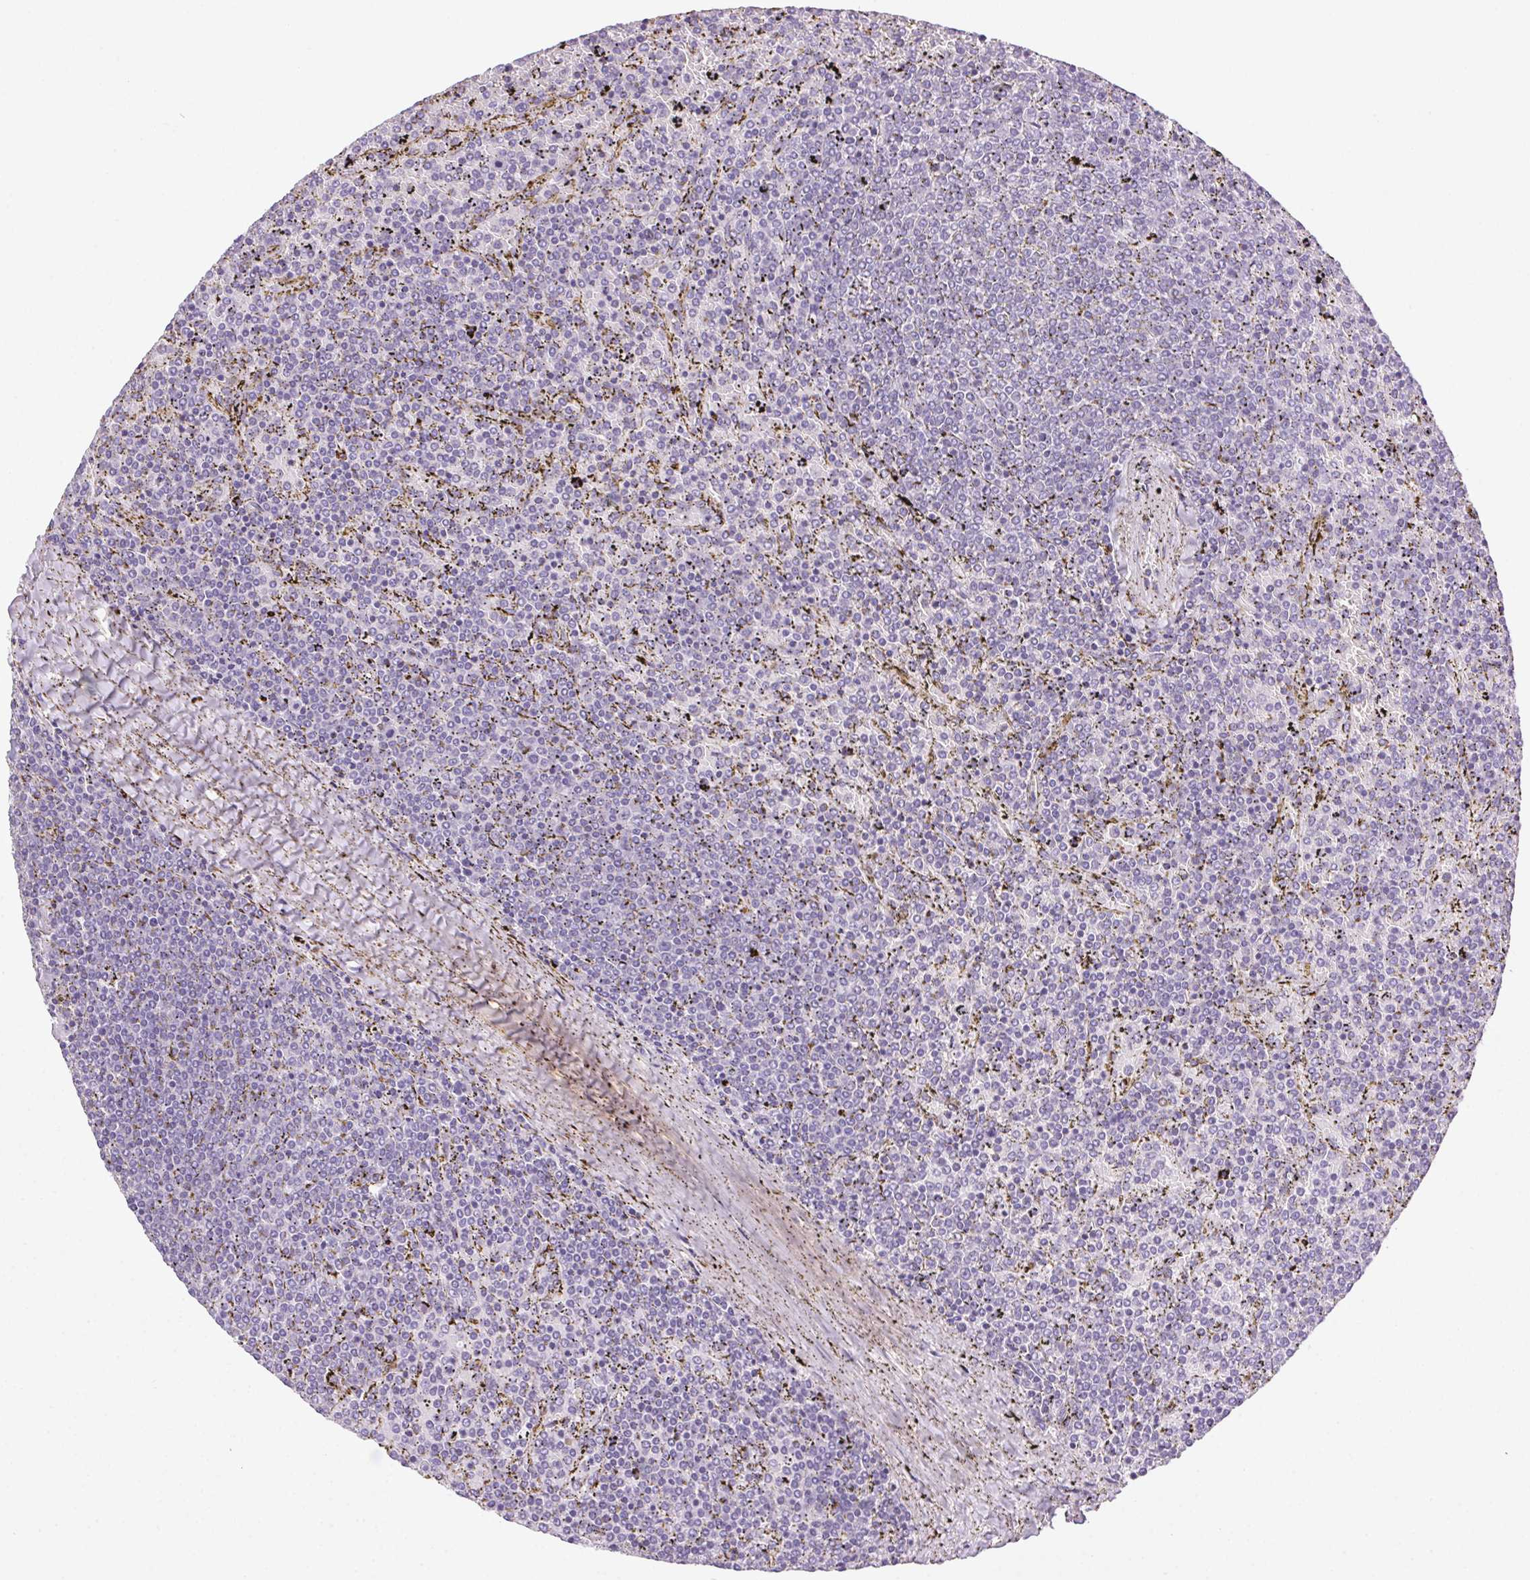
{"staining": {"intensity": "negative", "quantity": "none", "location": "none"}, "tissue": "lymphoma", "cell_type": "Tumor cells", "image_type": "cancer", "snomed": [{"axis": "morphology", "description": "Malignant lymphoma, non-Hodgkin's type, Low grade"}, {"axis": "topography", "description": "Spleen"}], "caption": "An IHC image of low-grade malignant lymphoma, non-Hodgkin's type is shown. There is no staining in tumor cells of low-grade malignant lymphoma, non-Hodgkin's type. (DAB immunohistochemistry, high magnification).", "gene": "POPDC2", "patient": {"sex": "female", "age": 77}}